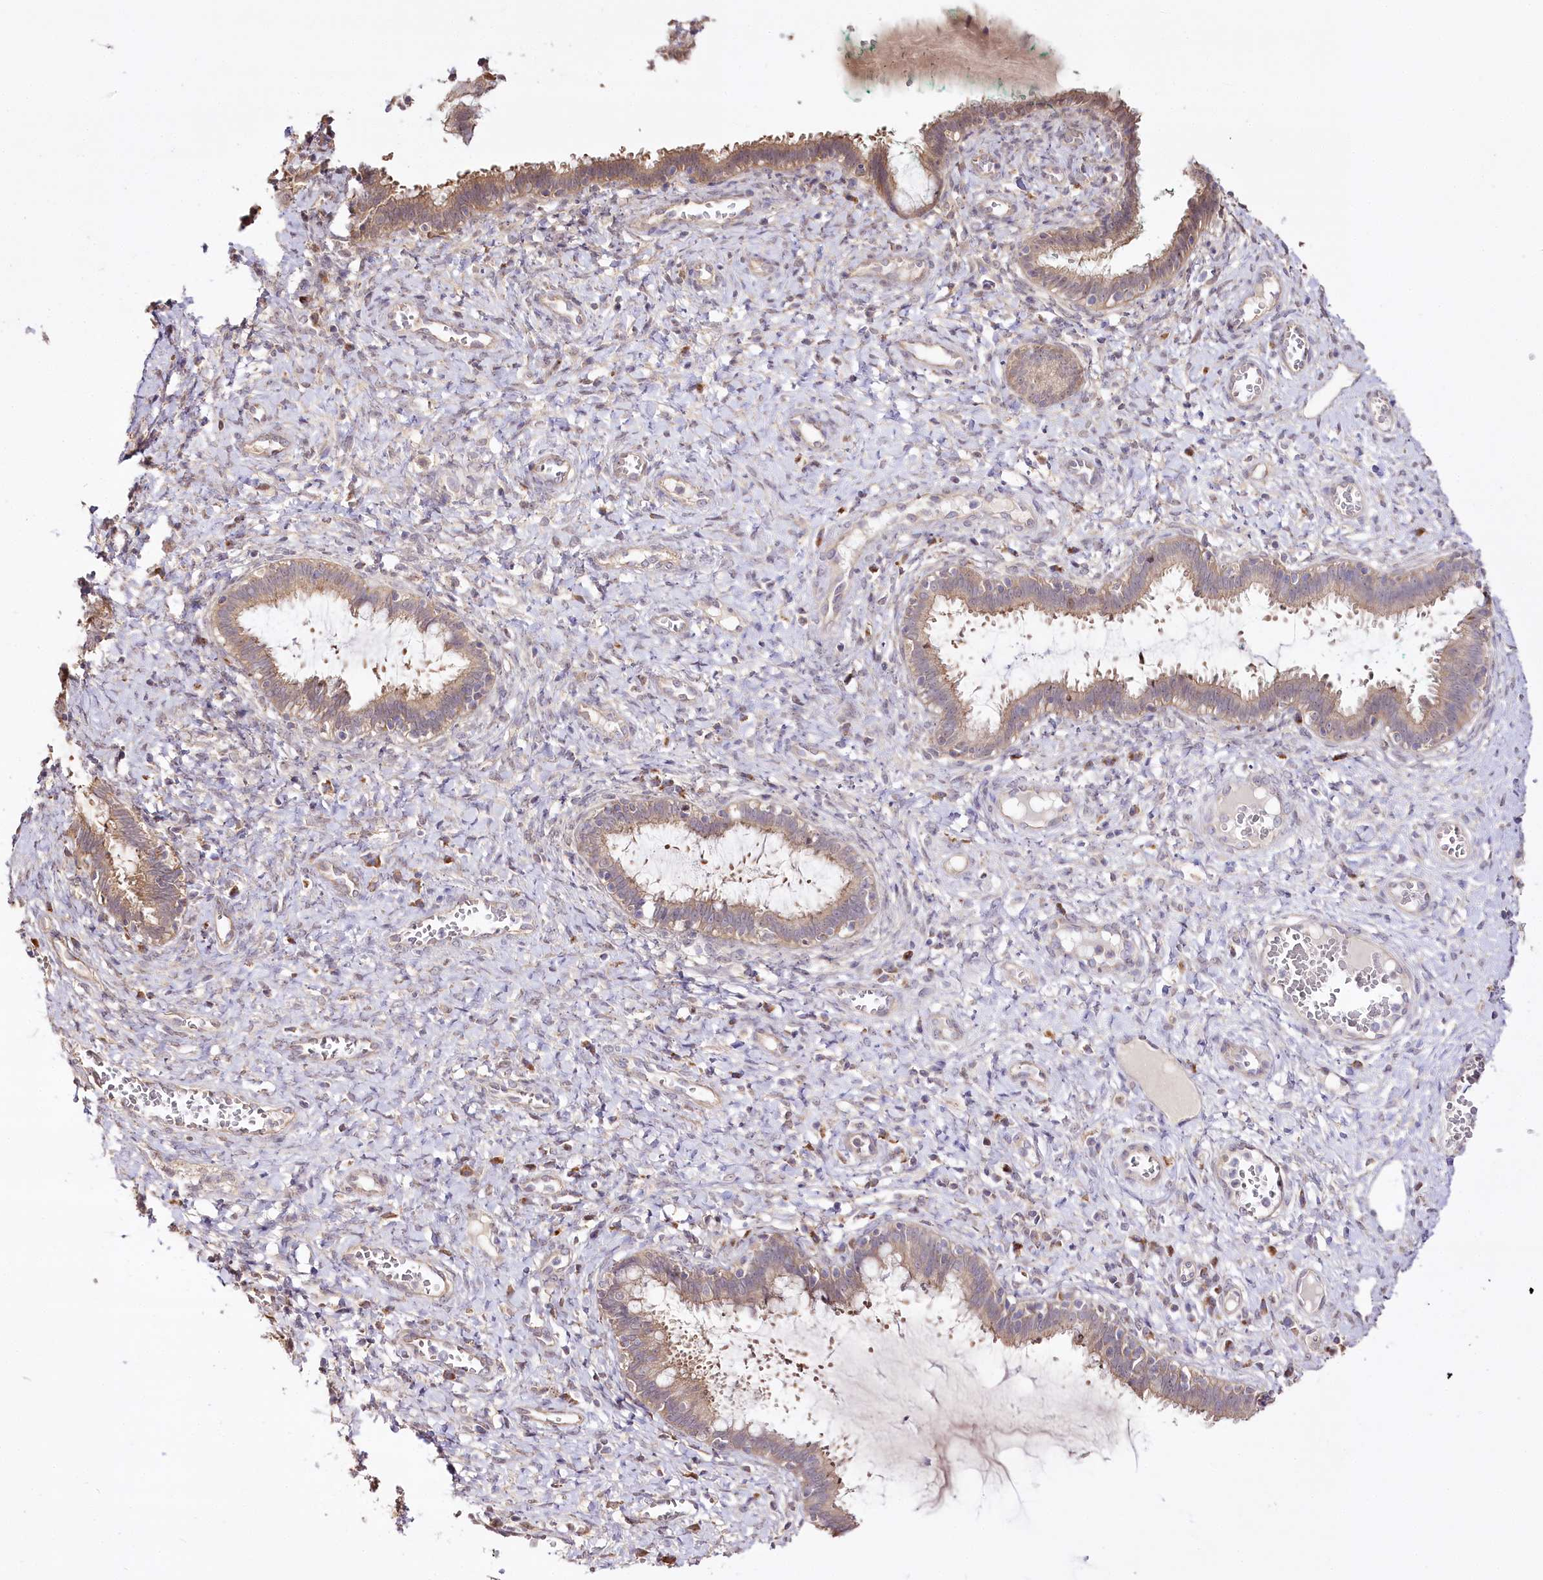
{"staining": {"intensity": "moderate", "quantity": "25%-75%", "location": "cytoplasmic/membranous"}, "tissue": "cervix", "cell_type": "Glandular cells", "image_type": "normal", "snomed": [{"axis": "morphology", "description": "Normal tissue, NOS"}, {"axis": "morphology", "description": "Adenocarcinoma, NOS"}, {"axis": "topography", "description": "Cervix"}], "caption": "Immunohistochemistry (IHC) micrograph of unremarkable human cervix stained for a protein (brown), which displays medium levels of moderate cytoplasmic/membranous expression in approximately 25%-75% of glandular cells.", "gene": "ZNF226", "patient": {"sex": "female", "age": 29}}